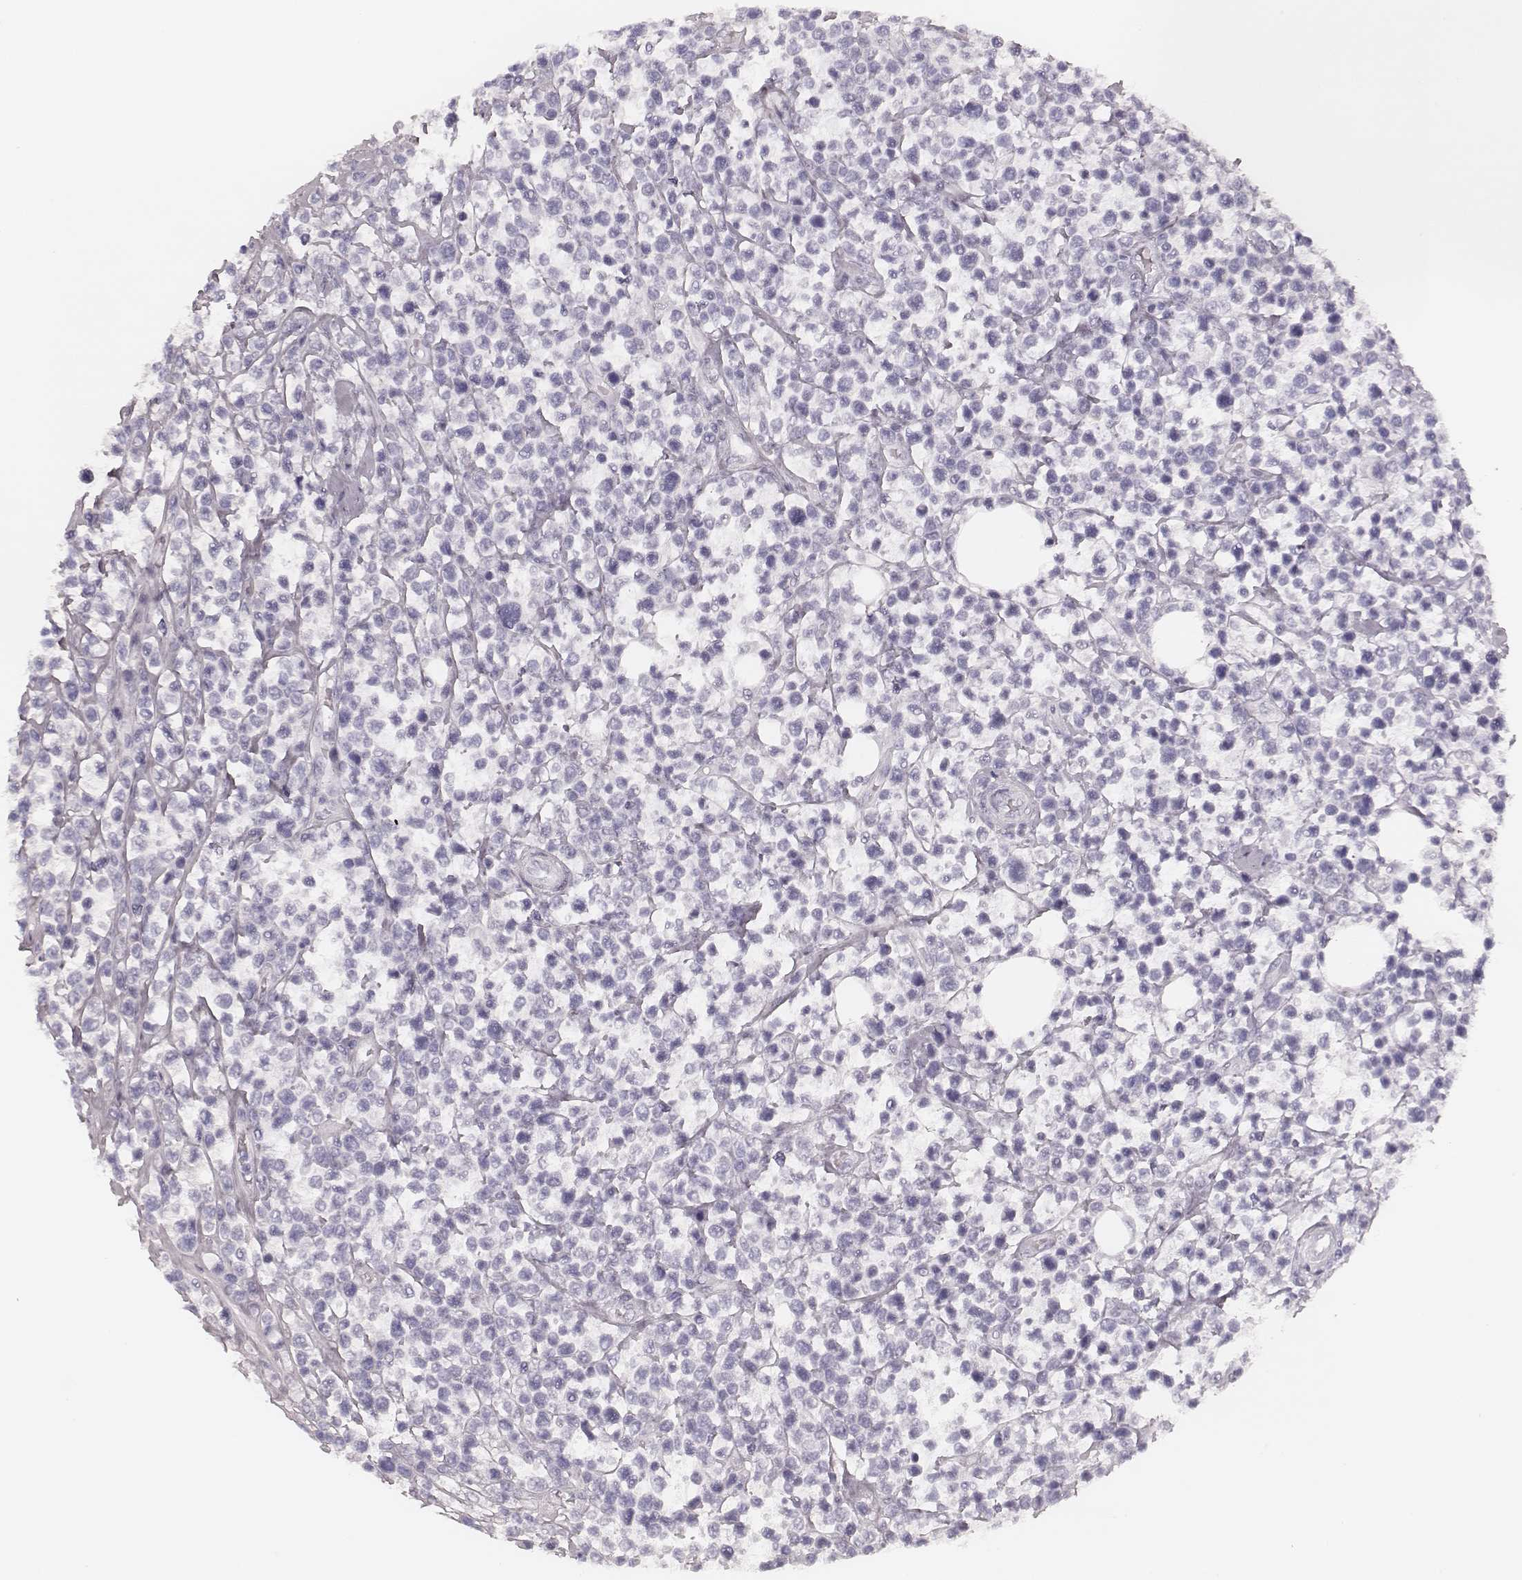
{"staining": {"intensity": "negative", "quantity": "none", "location": "none"}, "tissue": "lymphoma", "cell_type": "Tumor cells", "image_type": "cancer", "snomed": [{"axis": "morphology", "description": "Malignant lymphoma, non-Hodgkin's type, High grade"}, {"axis": "topography", "description": "Soft tissue"}], "caption": "This is an immunohistochemistry micrograph of human lymphoma. There is no expression in tumor cells.", "gene": "MSX1", "patient": {"sex": "female", "age": 56}}